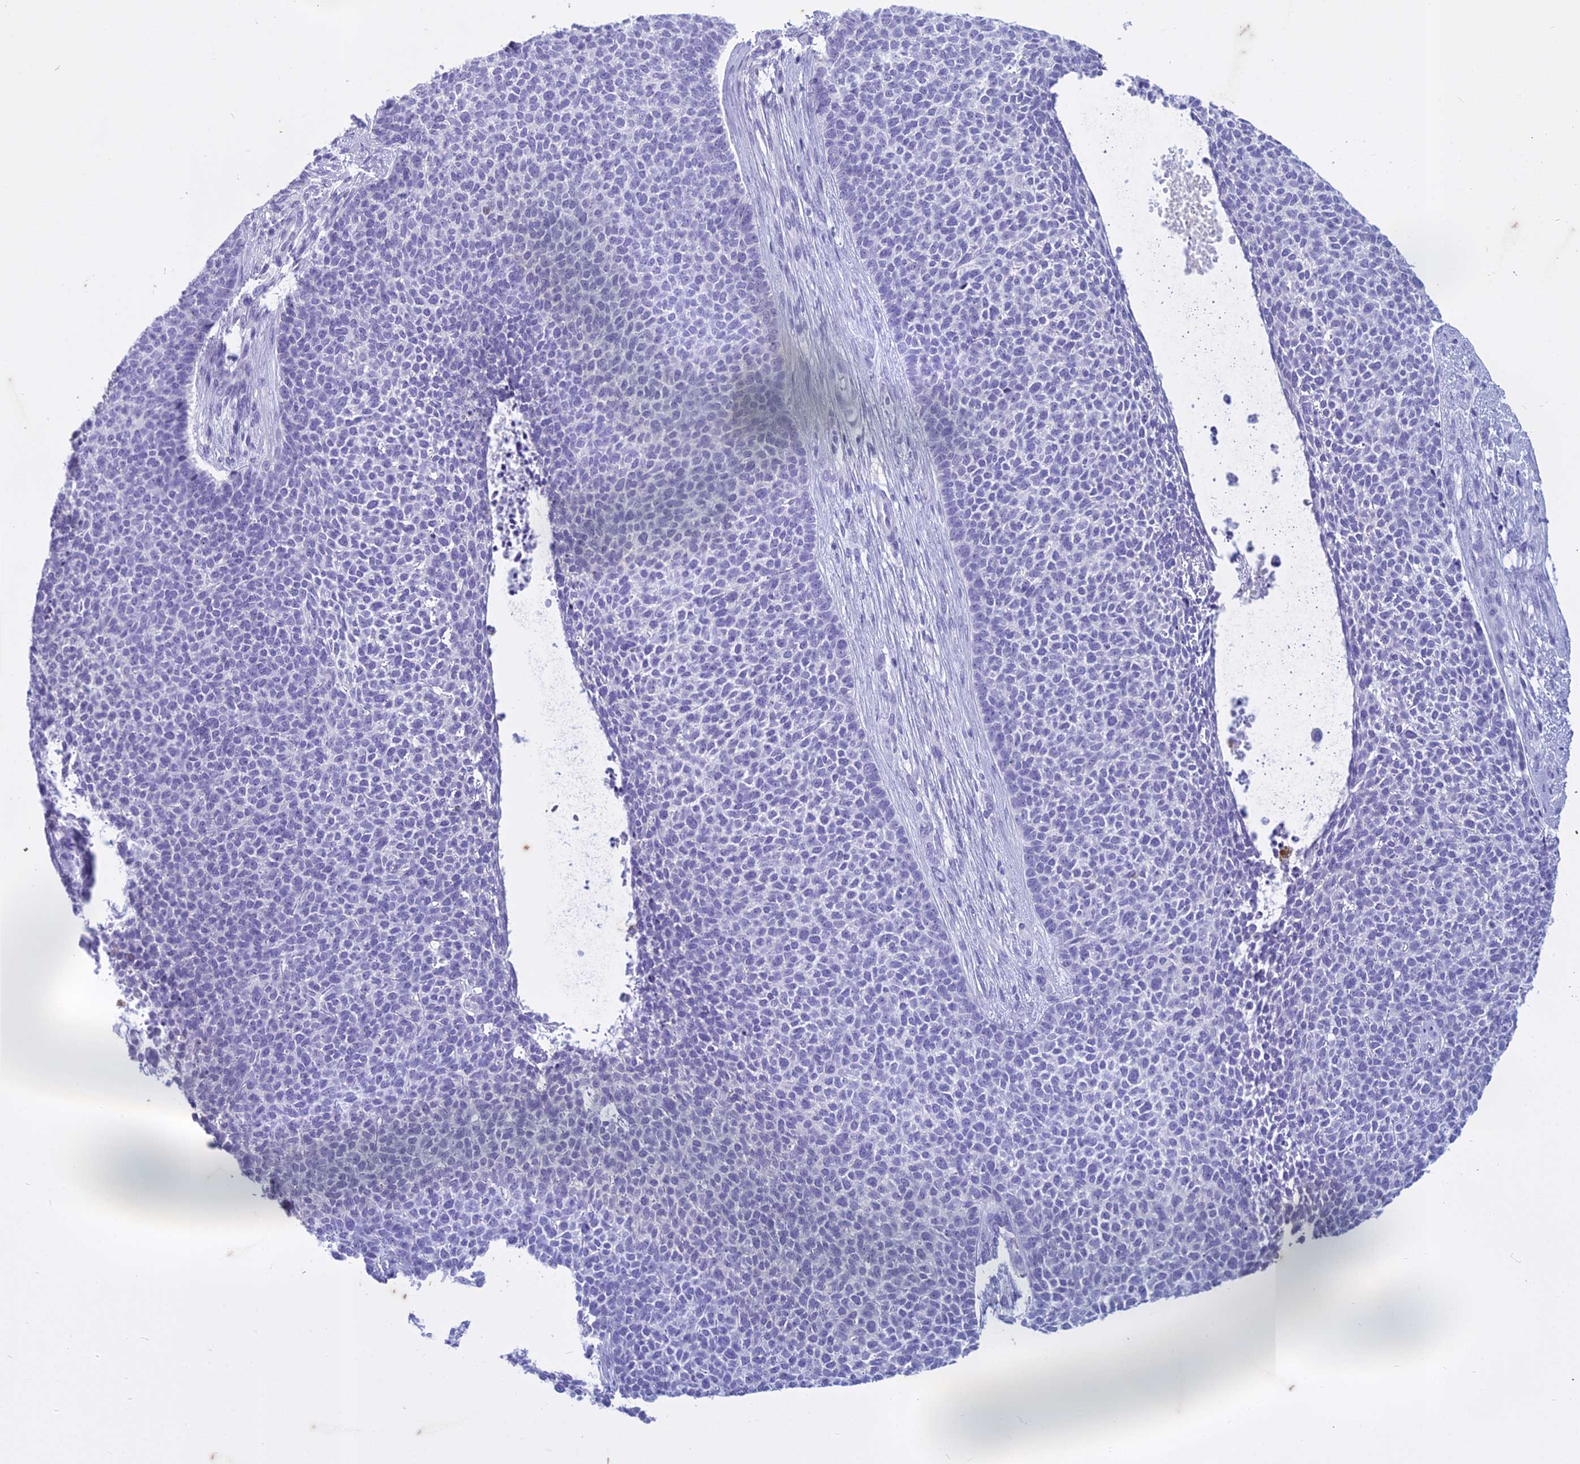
{"staining": {"intensity": "negative", "quantity": "none", "location": "none"}, "tissue": "skin cancer", "cell_type": "Tumor cells", "image_type": "cancer", "snomed": [{"axis": "morphology", "description": "Basal cell carcinoma"}, {"axis": "topography", "description": "Skin"}], "caption": "DAB (3,3'-diaminobenzidine) immunohistochemical staining of human skin cancer (basal cell carcinoma) displays no significant expression in tumor cells.", "gene": "HMGB4", "patient": {"sex": "female", "age": 84}}